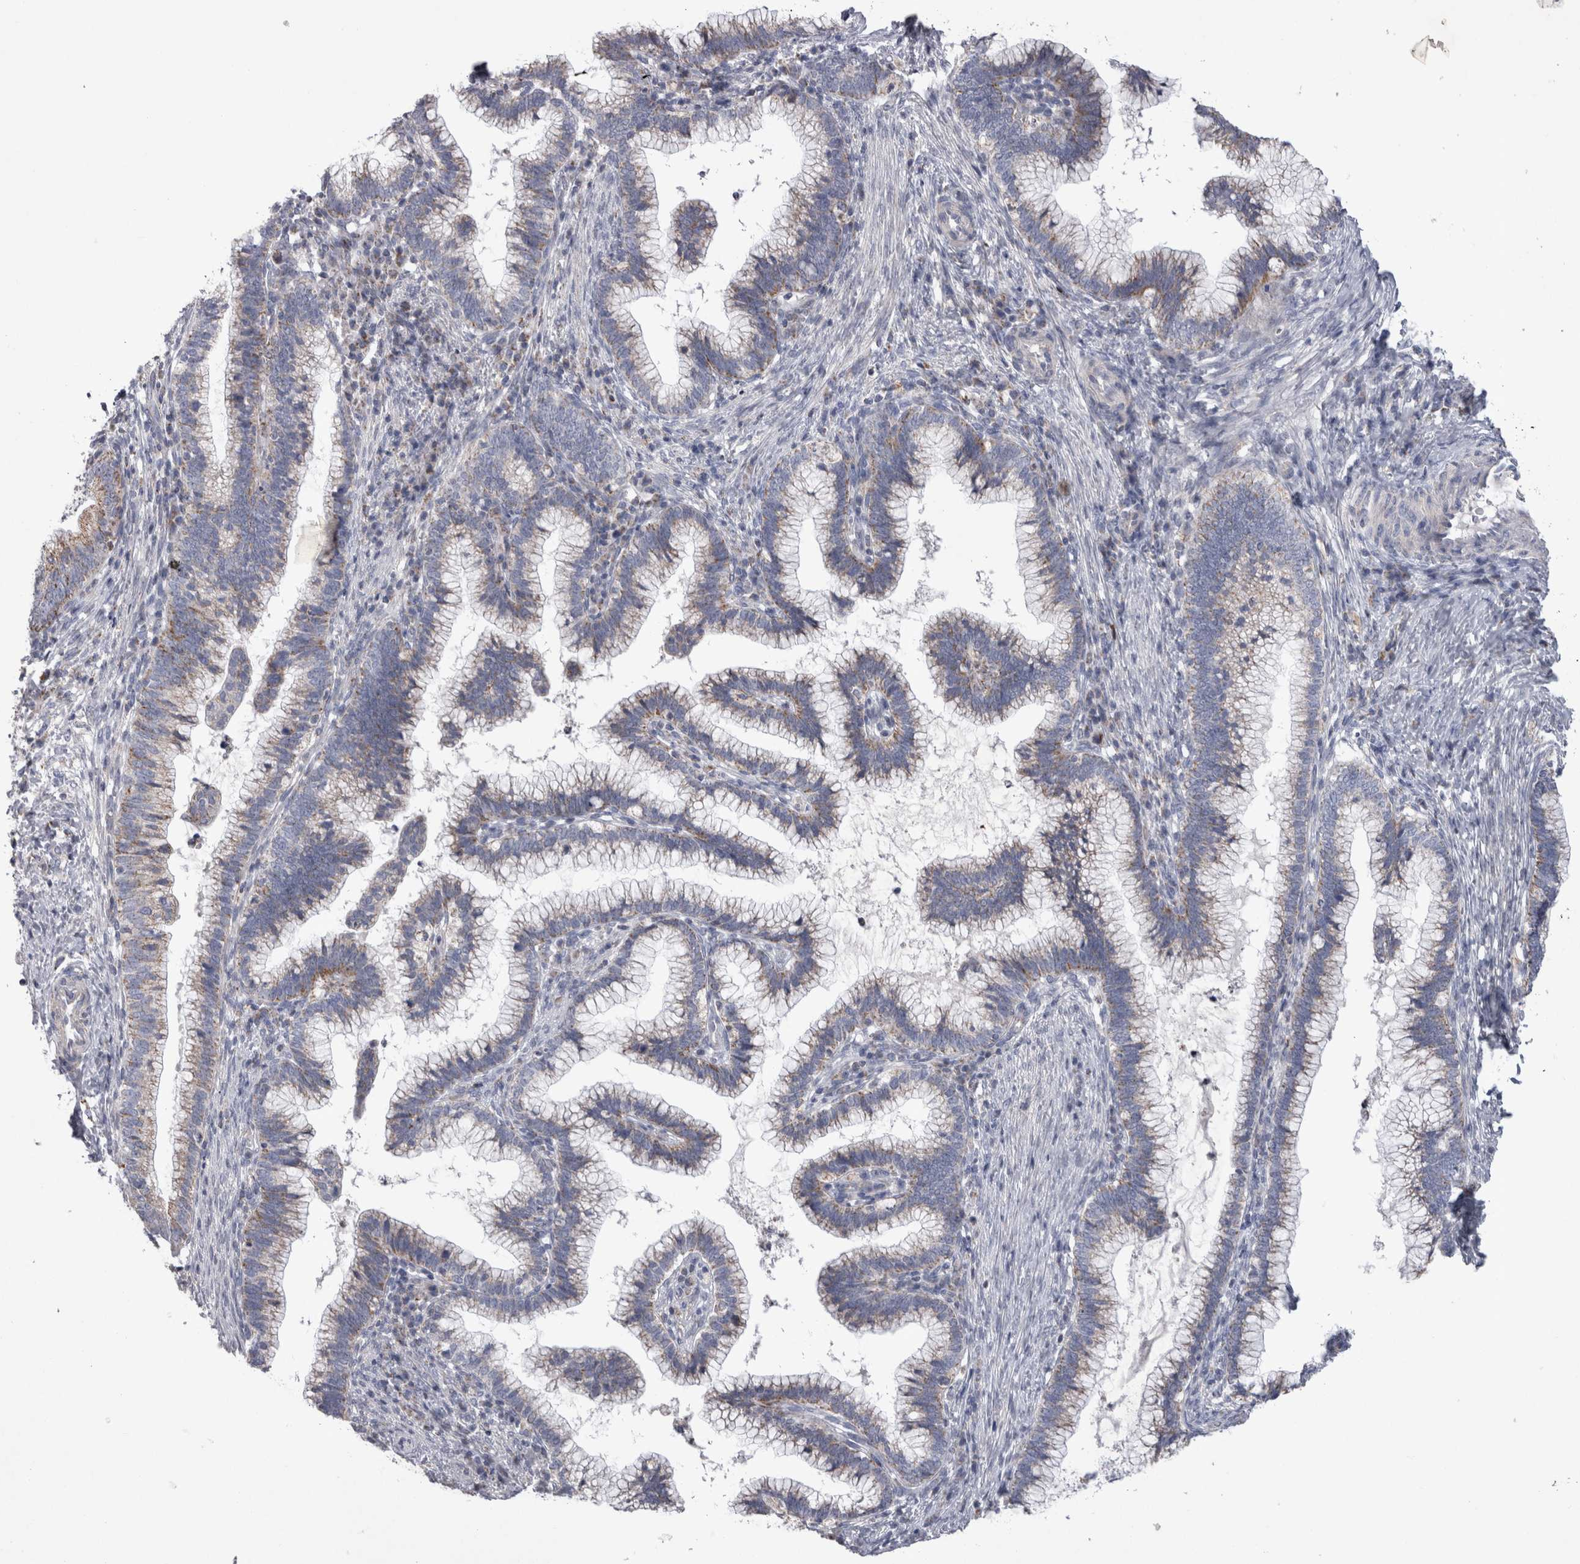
{"staining": {"intensity": "moderate", "quantity": "25%-75%", "location": "cytoplasmic/membranous"}, "tissue": "cervical cancer", "cell_type": "Tumor cells", "image_type": "cancer", "snomed": [{"axis": "morphology", "description": "Adenocarcinoma, NOS"}, {"axis": "topography", "description": "Cervix"}], "caption": "Human cervical cancer stained with a brown dye reveals moderate cytoplasmic/membranous positive positivity in approximately 25%-75% of tumor cells.", "gene": "HDHD3", "patient": {"sex": "female", "age": 36}}